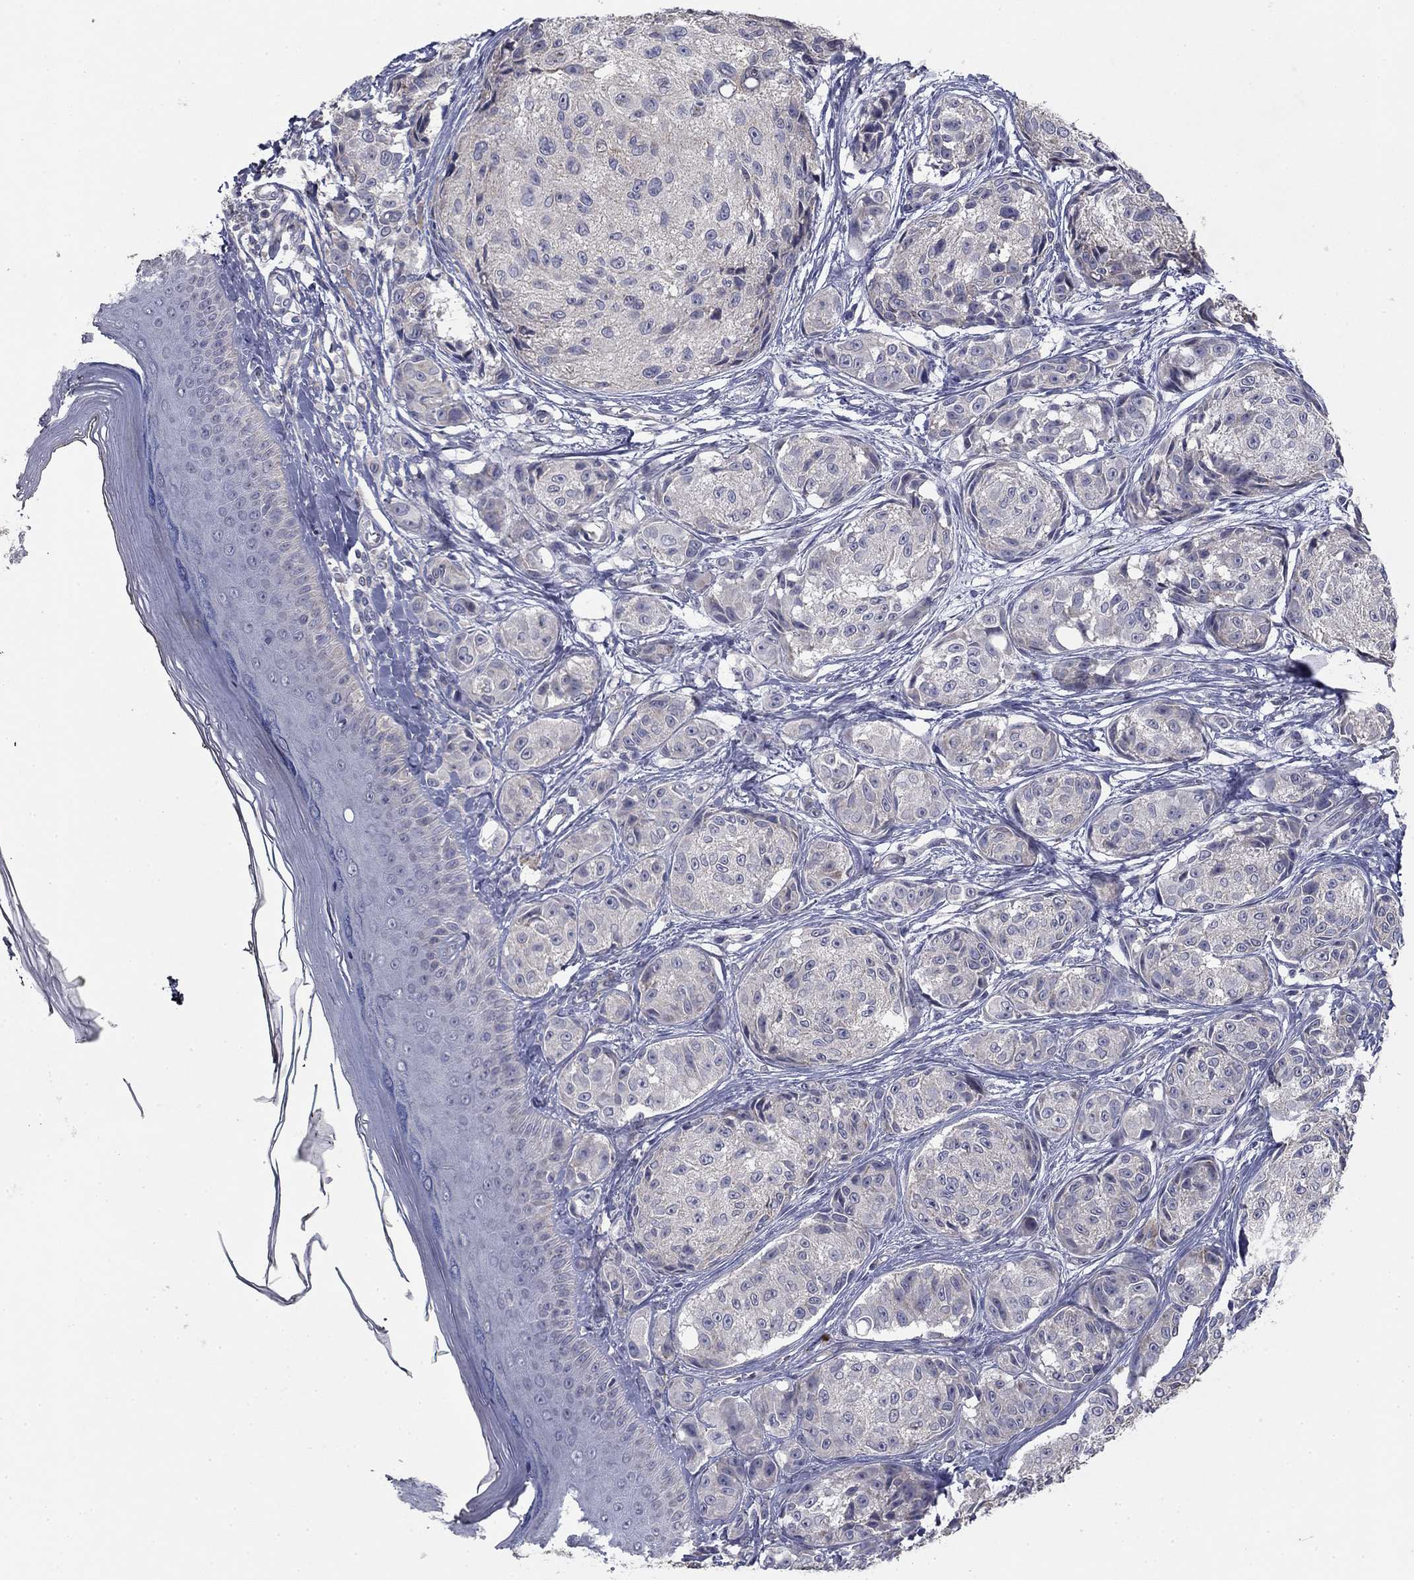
{"staining": {"intensity": "negative", "quantity": "none", "location": "none"}, "tissue": "melanoma", "cell_type": "Tumor cells", "image_type": "cancer", "snomed": [{"axis": "morphology", "description": "Malignant melanoma, NOS"}, {"axis": "topography", "description": "Skin"}], "caption": "DAB immunohistochemical staining of malignant melanoma shows no significant expression in tumor cells.", "gene": "SEPTIN3", "patient": {"sex": "male", "age": 61}}